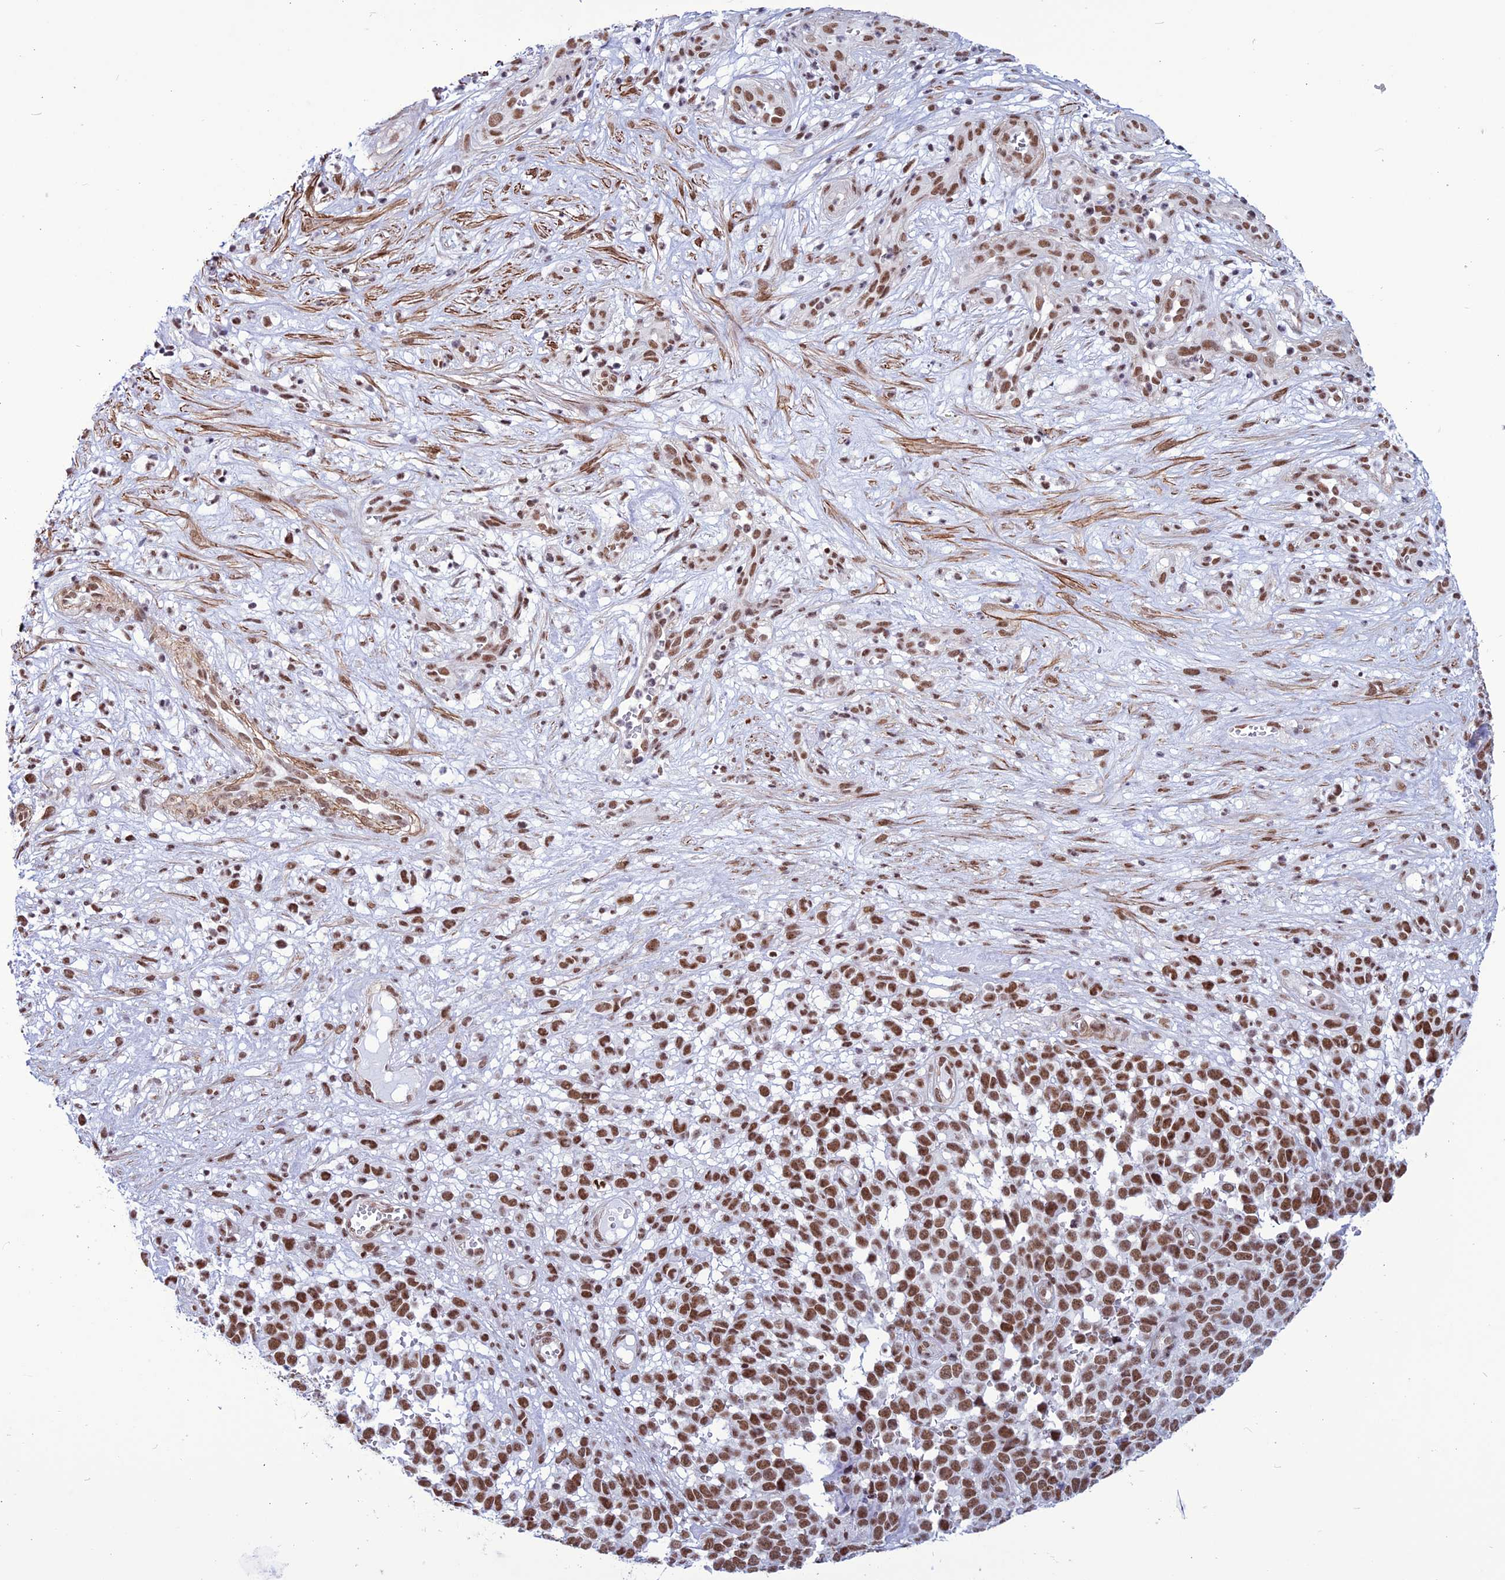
{"staining": {"intensity": "moderate", "quantity": ">75%", "location": "nuclear"}, "tissue": "melanoma", "cell_type": "Tumor cells", "image_type": "cancer", "snomed": [{"axis": "morphology", "description": "Malignant melanoma, NOS"}, {"axis": "topography", "description": "Nose, NOS"}], "caption": "DAB immunohistochemical staining of malignant melanoma exhibits moderate nuclear protein staining in about >75% of tumor cells.", "gene": "U2AF1", "patient": {"sex": "female", "age": 48}}